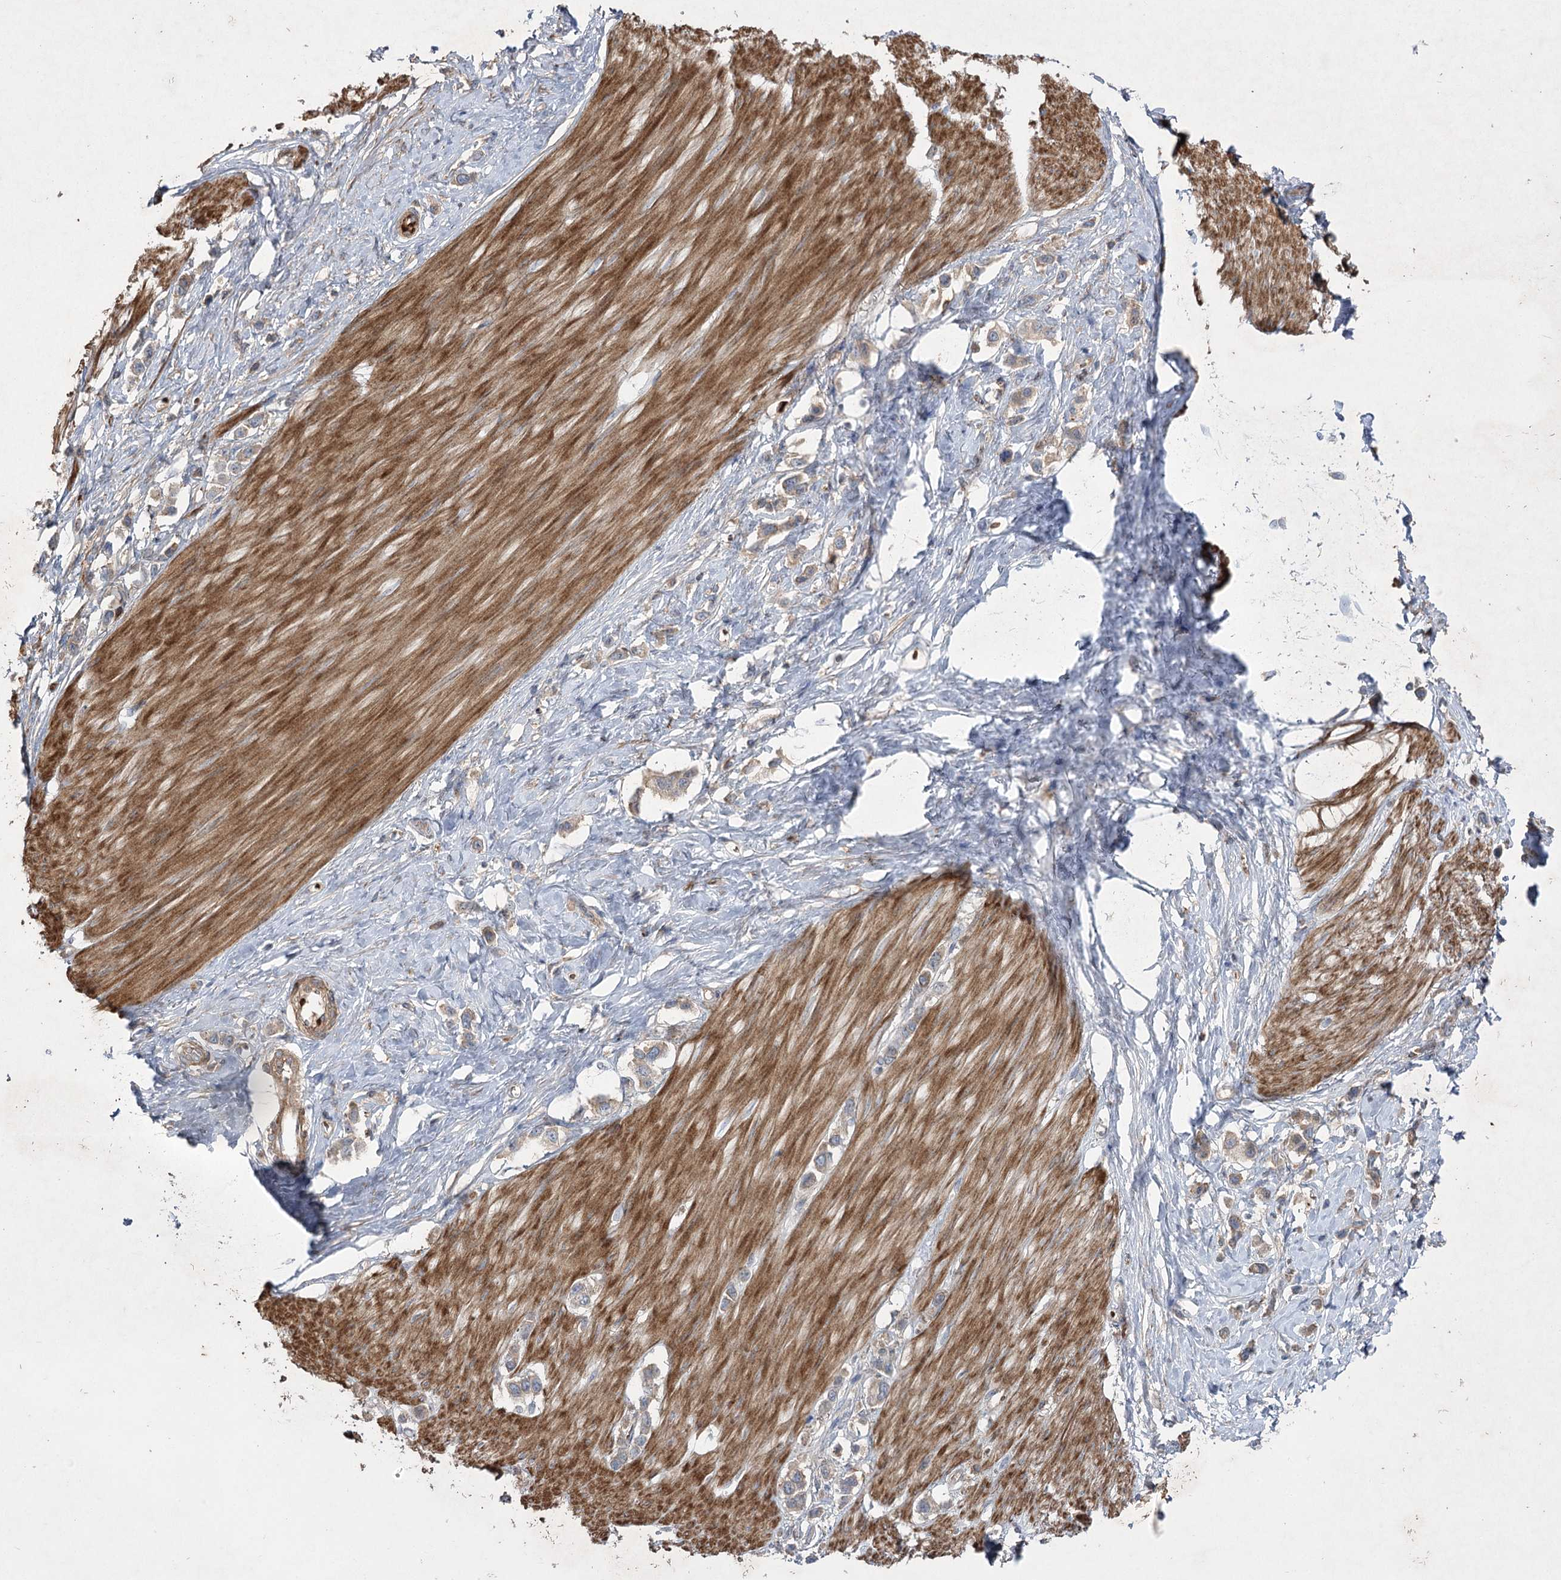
{"staining": {"intensity": "weak", "quantity": ">75%", "location": "cytoplasmic/membranous"}, "tissue": "stomach cancer", "cell_type": "Tumor cells", "image_type": "cancer", "snomed": [{"axis": "morphology", "description": "Adenocarcinoma, NOS"}, {"axis": "topography", "description": "Stomach"}], "caption": "Weak cytoplasmic/membranous expression for a protein is present in about >75% of tumor cells of stomach cancer using immunohistochemistry.", "gene": "KIAA0825", "patient": {"sex": "female", "age": 65}}